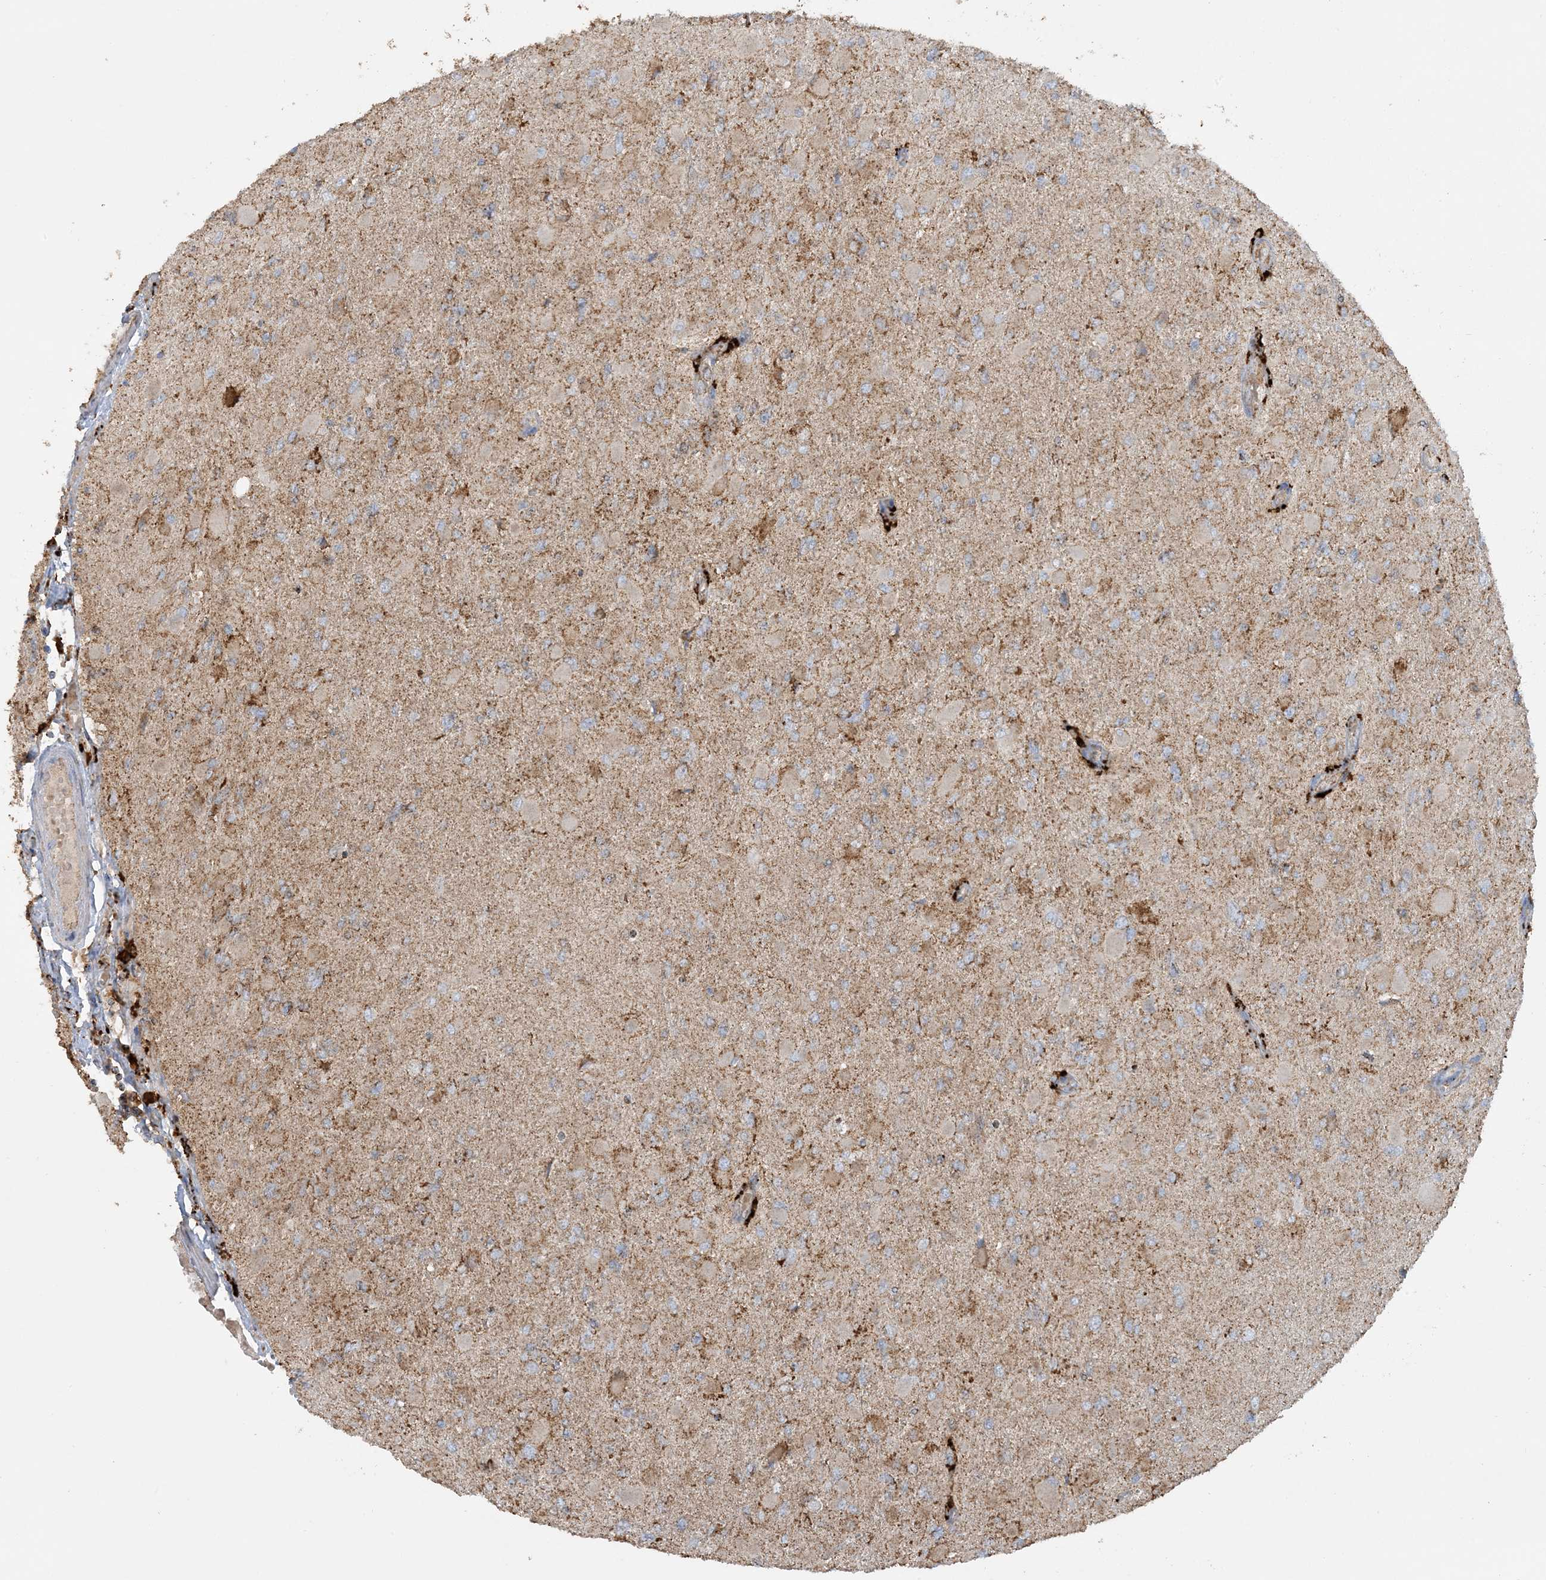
{"staining": {"intensity": "moderate", "quantity": ">75%", "location": "cytoplasmic/membranous"}, "tissue": "glioma", "cell_type": "Tumor cells", "image_type": "cancer", "snomed": [{"axis": "morphology", "description": "Glioma, malignant, High grade"}, {"axis": "topography", "description": "Cerebral cortex"}], "caption": "A medium amount of moderate cytoplasmic/membranous expression is present in about >75% of tumor cells in glioma tissue. (Brightfield microscopy of DAB IHC at high magnification).", "gene": "AGA", "patient": {"sex": "female", "age": 36}}